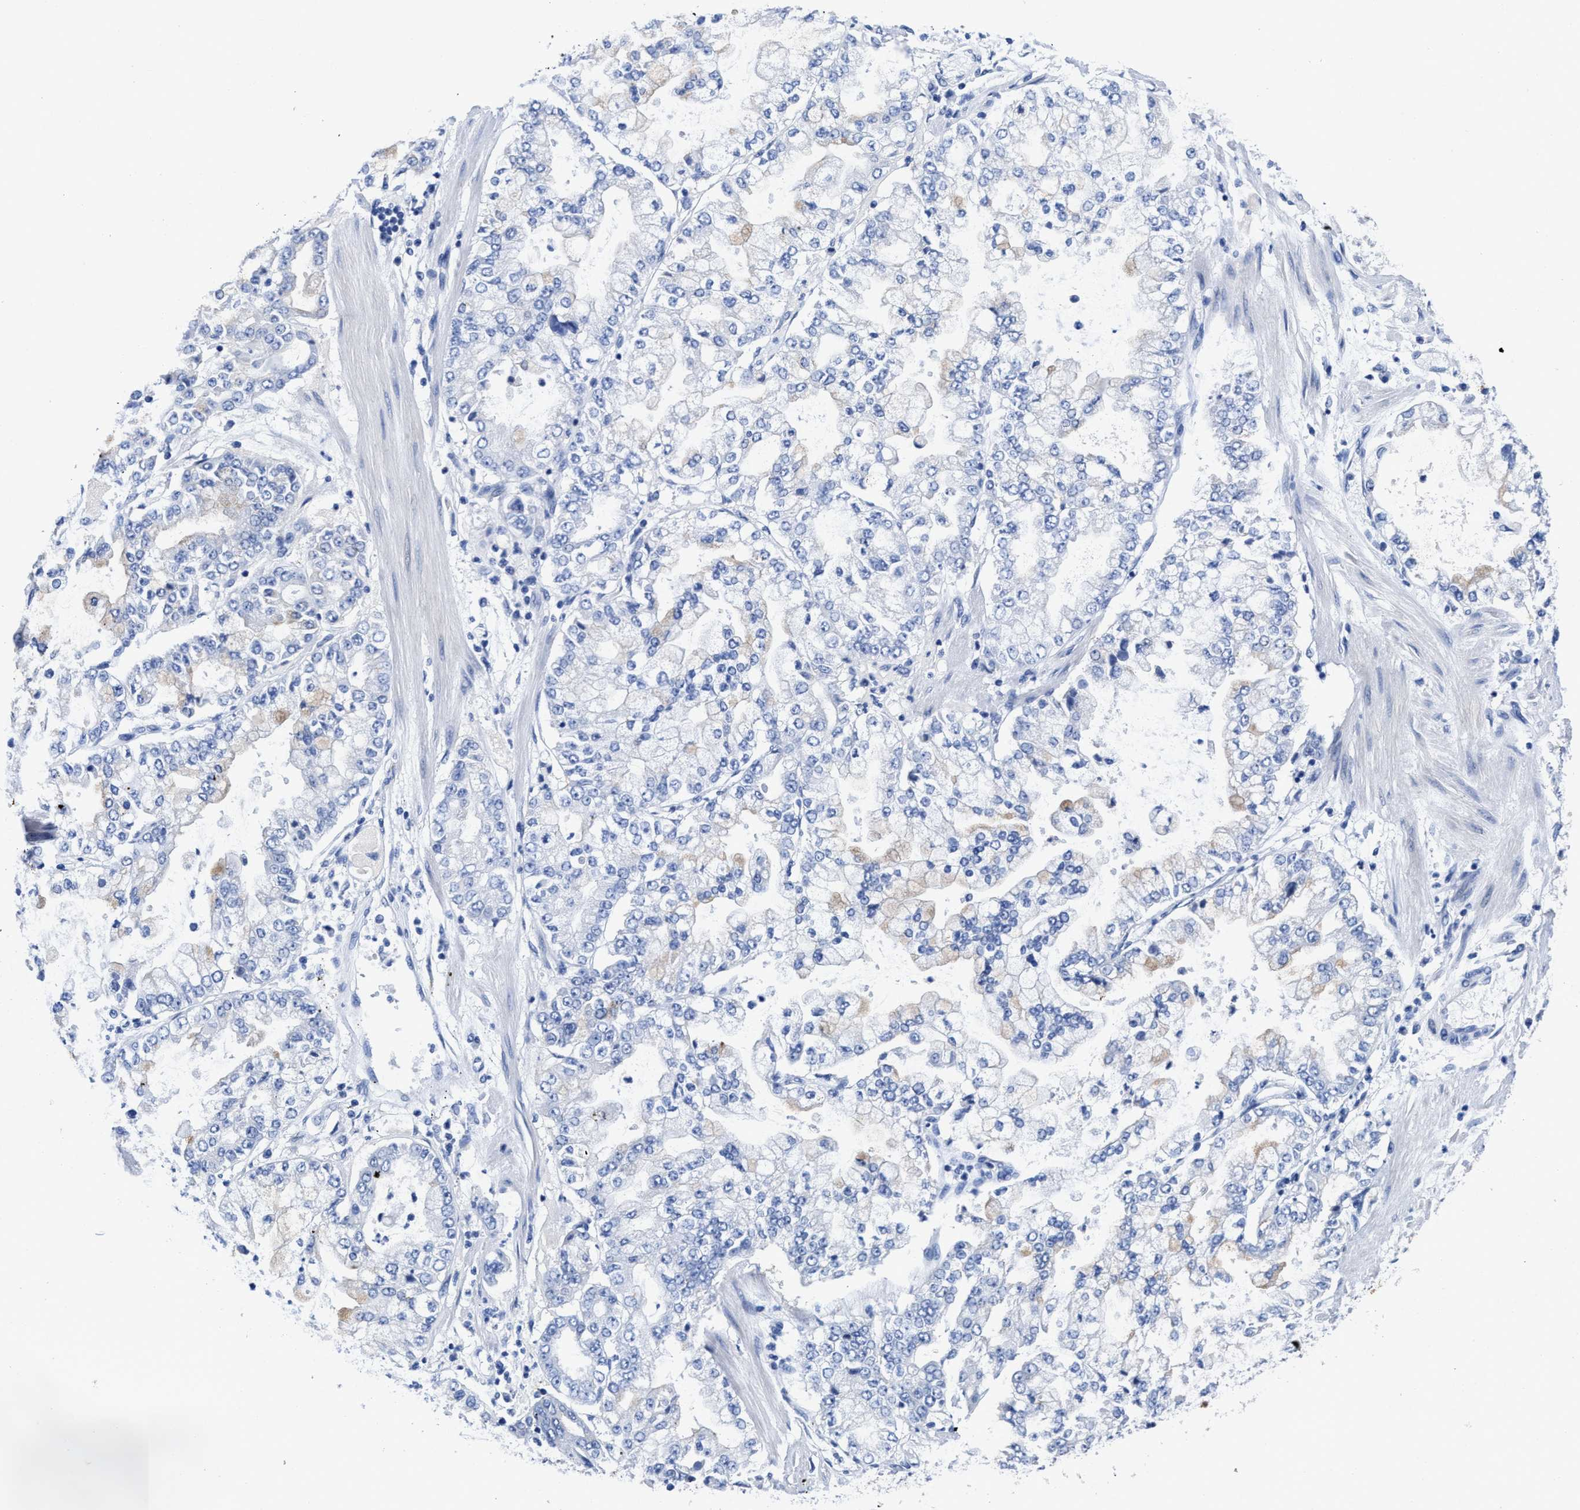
{"staining": {"intensity": "negative", "quantity": "none", "location": "none"}, "tissue": "stomach cancer", "cell_type": "Tumor cells", "image_type": "cancer", "snomed": [{"axis": "morphology", "description": "Adenocarcinoma, NOS"}, {"axis": "topography", "description": "Stomach"}], "caption": "High magnification brightfield microscopy of stomach cancer stained with DAB (brown) and counterstained with hematoxylin (blue): tumor cells show no significant positivity.", "gene": "HOOK1", "patient": {"sex": "male", "age": 76}}